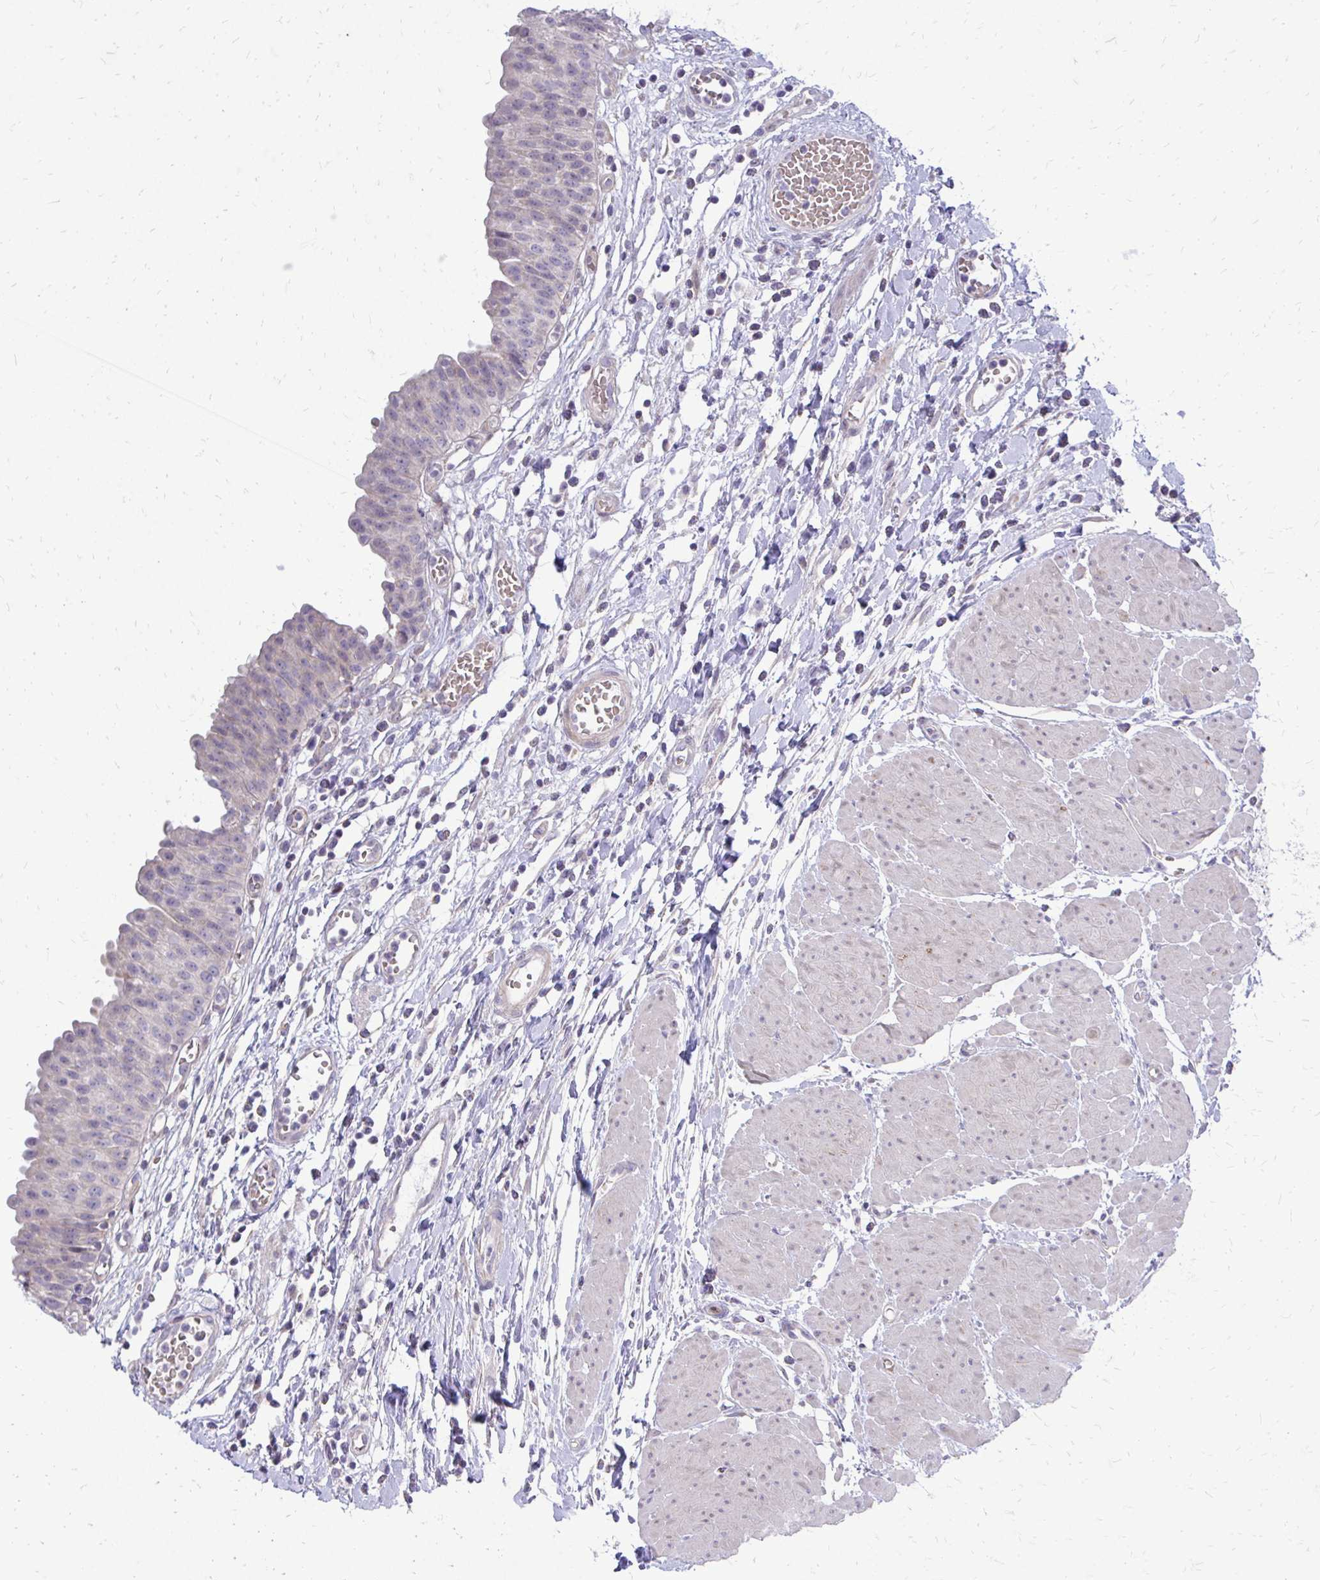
{"staining": {"intensity": "negative", "quantity": "none", "location": "none"}, "tissue": "urinary bladder", "cell_type": "Urothelial cells", "image_type": "normal", "snomed": [{"axis": "morphology", "description": "Normal tissue, NOS"}, {"axis": "topography", "description": "Urinary bladder"}], "caption": "Immunohistochemistry (IHC) of benign urinary bladder displays no positivity in urothelial cells.", "gene": "PPDPFL", "patient": {"sex": "male", "age": 64}}